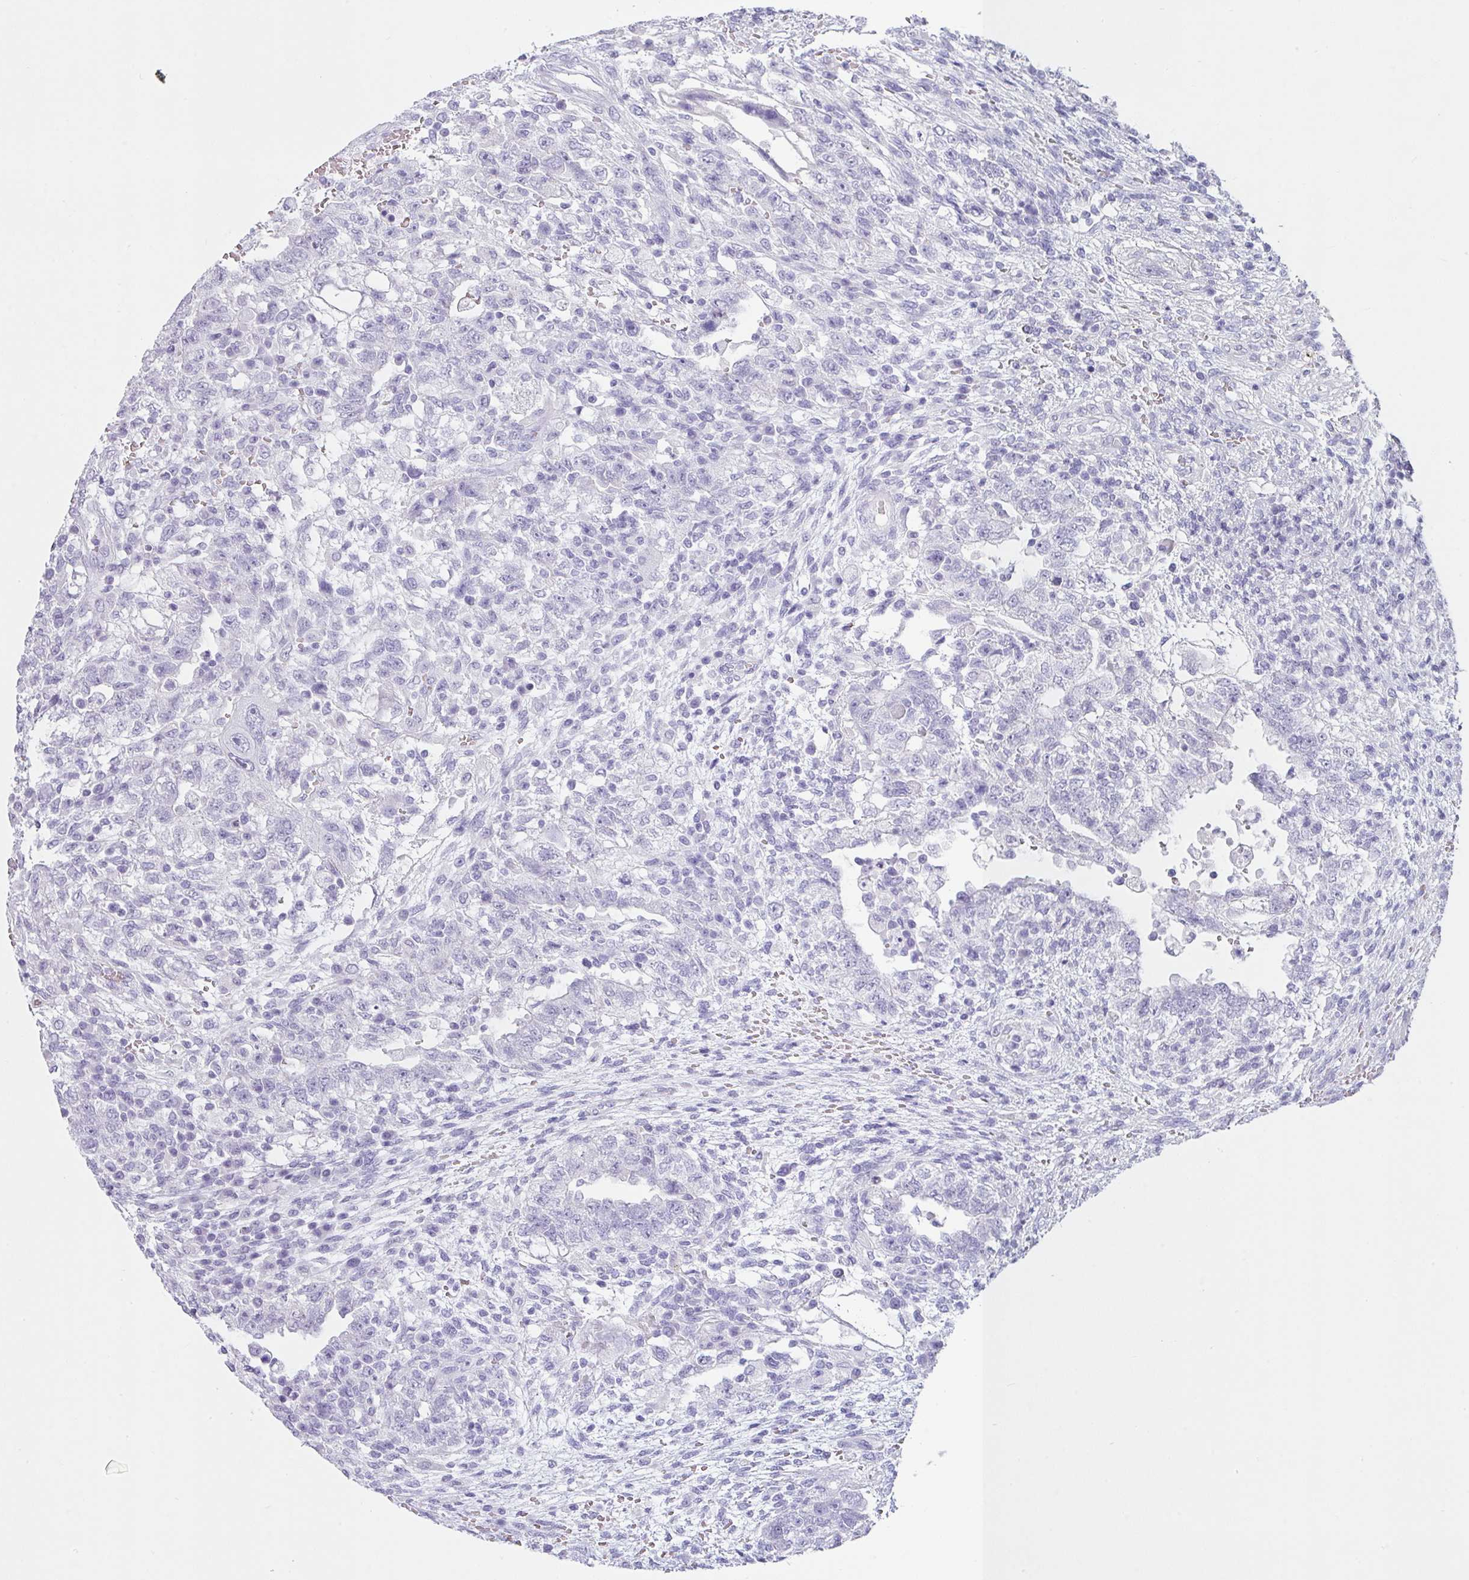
{"staining": {"intensity": "negative", "quantity": "none", "location": "none"}, "tissue": "testis cancer", "cell_type": "Tumor cells", "image_type": "cancer", "snomed": [{"axis": "morphology", "description": "Carcinoma, Embryonal, NOS"}, {"axis": "topography", "description": "Testis"}], "caption": "This is an immunohistochemistry image of testis cancer. There is no positivity in tumor cells.", "gene": "VCY1B", "patient": {"sex": "male", "age": 26}}